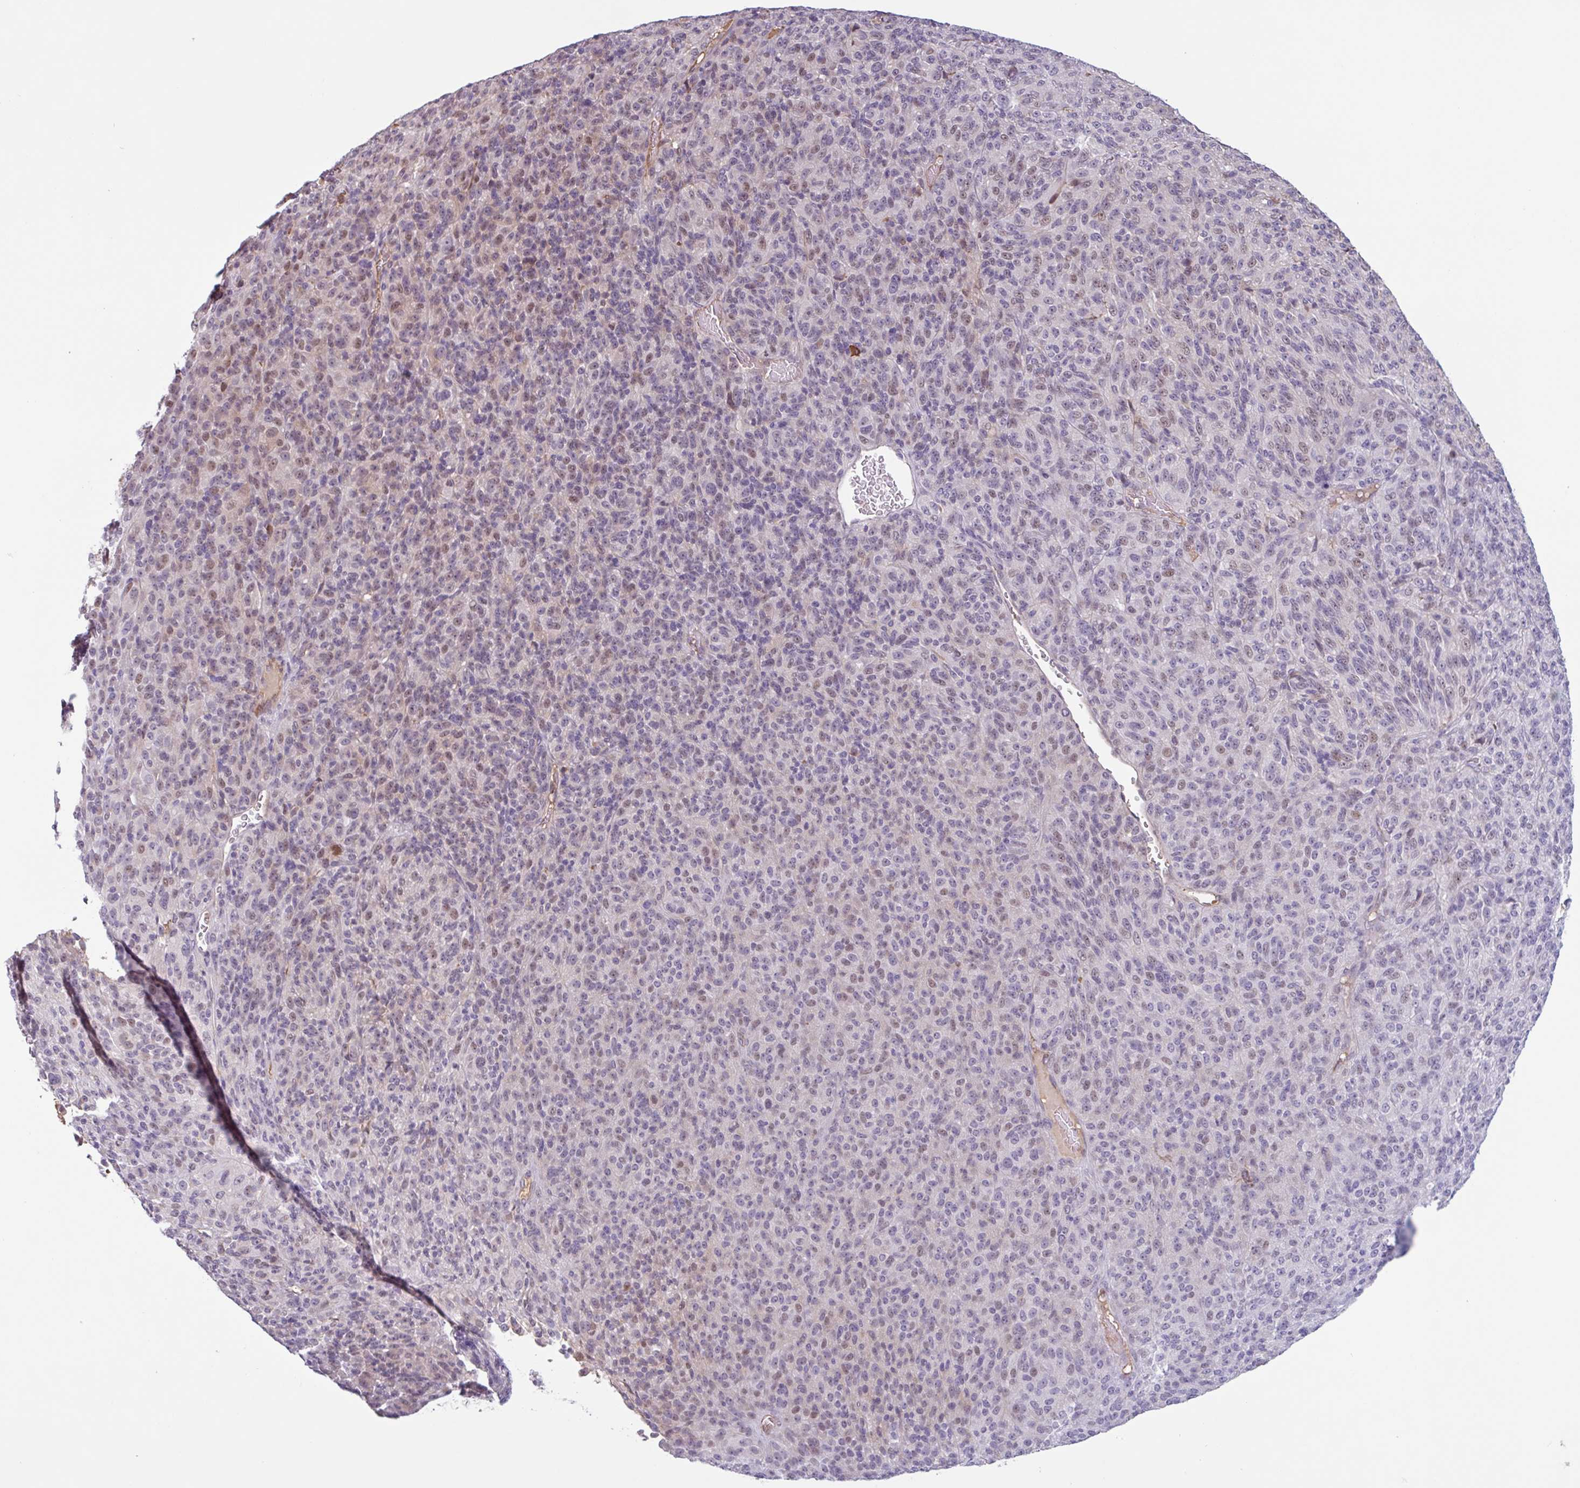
{"staining": {"intensity": "weak", "quantity": "25%-75%", "location": "nuclear"}, "tissue": "melanoma", "cell_type": "Tumor cells", "image_type": "cancer", "snomed": [{"axis": "morphology", "description": "Malignant melanoma, Metastatic site"}, {"axis": "topography", "description": "Brain"}], "caption": "IHC histopathology image of human malignant melanoma (metastatic site) stained for a protein (brown), which demonstrates low levels of weak nuclear staining in approximately 25%-75% of tumor cells.", "gene": "TAF1D", "patient": {"sex": "female", "age": 56}}